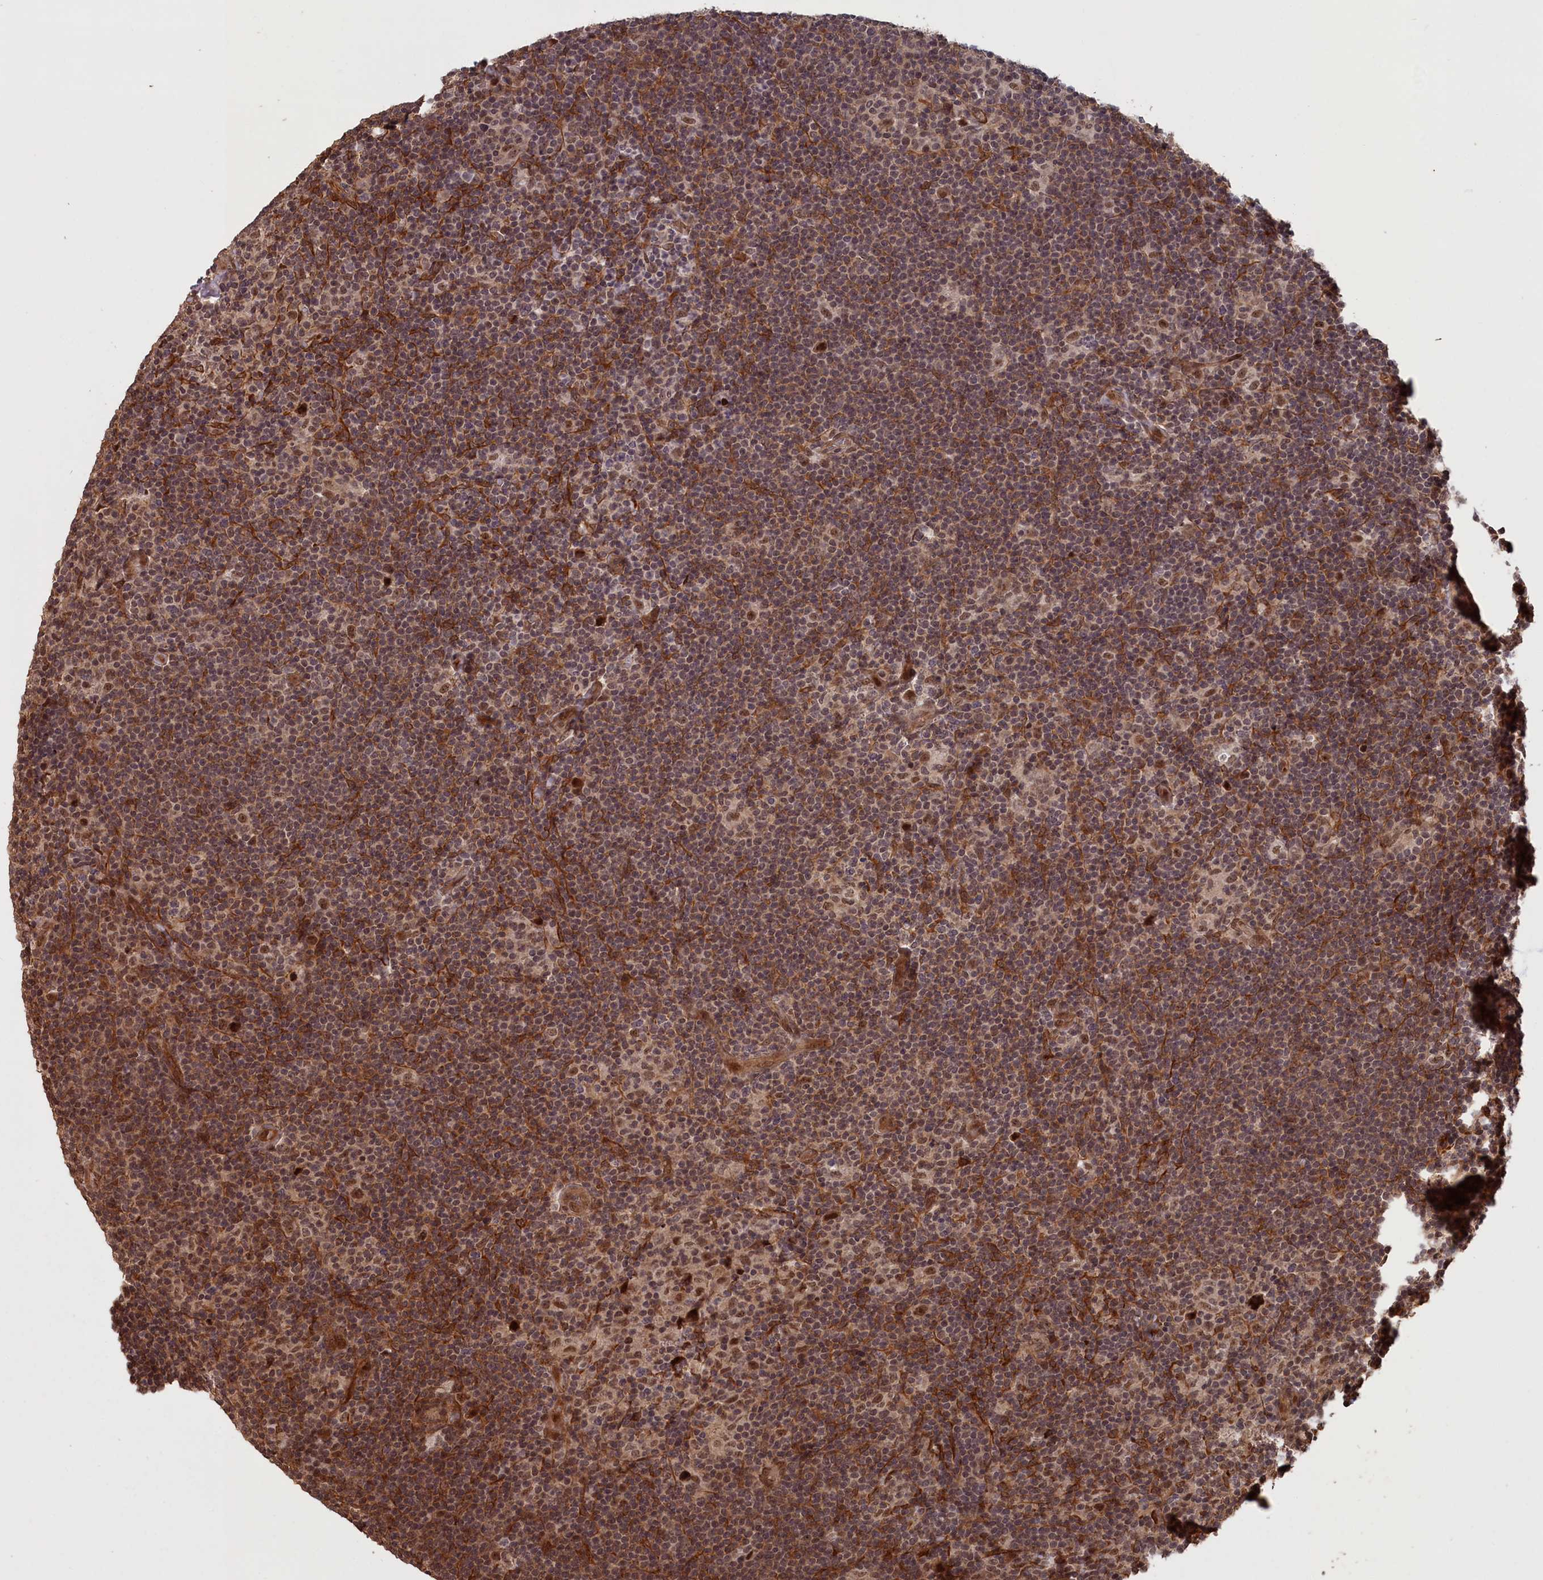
{"staining": {"intensity": "moderate", "quantity": ">75%", "location": "nuclear"}, "tissue": "lymphoma", "cell_type": "Tumor cells", "image_type": "cancer", "snomed": [{"axis": "morphology", "description": "Hodgkin's disease, NOS"}, {"axis": "topography", "description": "Lymph node"}], "caption": "The photomicrograph shows staining of Hodgkin's disease, revealing moderate nuclear protein staining (brown color) within tumor cells. (DAB (3,3'-diaminobenzidine) = brown stain, brightfield microscopy at high magnification).", "gene": "HIF3A", "patient": {"sex": "female", "age": 57}}